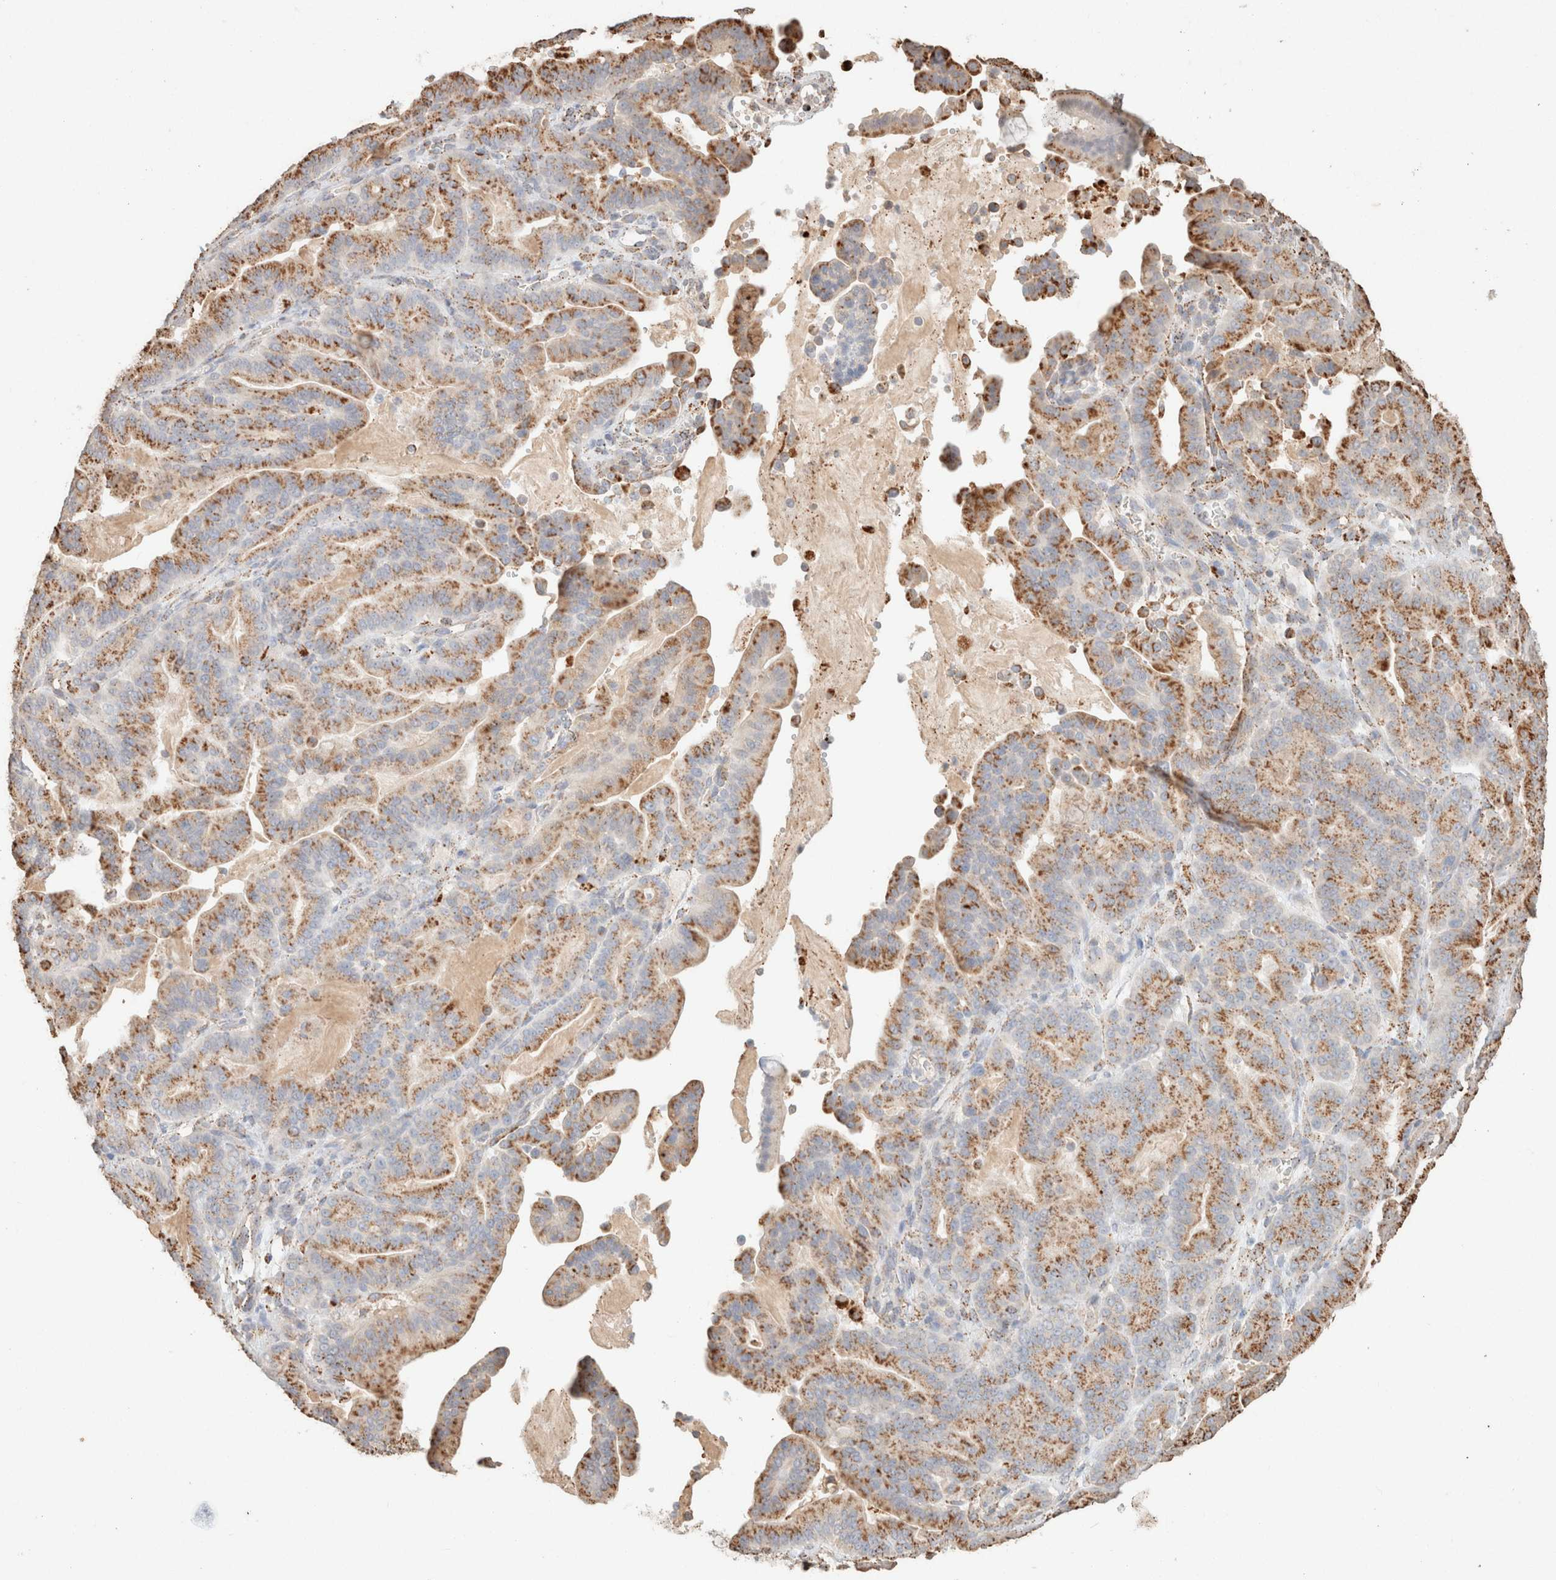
{"staining": {"intensity": "moderate", "quantity": ">75%", "location": "cytoplasmic/membranous"}, "tissue": "pancreatic cancer", "cell_type": "Tumor cells", "image_type": "cancer", "snomed": [{"axis": "morphology", "description": "Adenocarcinoma, NOS"}, {"axis": "topography", "description": "Pancreas"}], "caption": "Pancreatic adenocarcinoma stained with DAB (3,3'-diaminobenzidine) immunohistochemistry (IHC) demonstrates medium levels of moderate cytoplasmic/membranous staining in approximately >75% of tumor cells. The staining was performed using DAB (3,3'-diaminobenzidine) to visualize the protein expression in brown, while the nuclei were stained in blue with hematoxylin (Magnification: 20x).", "gene": "CTSC", "patient": {"sex": "male", "age": 63}}